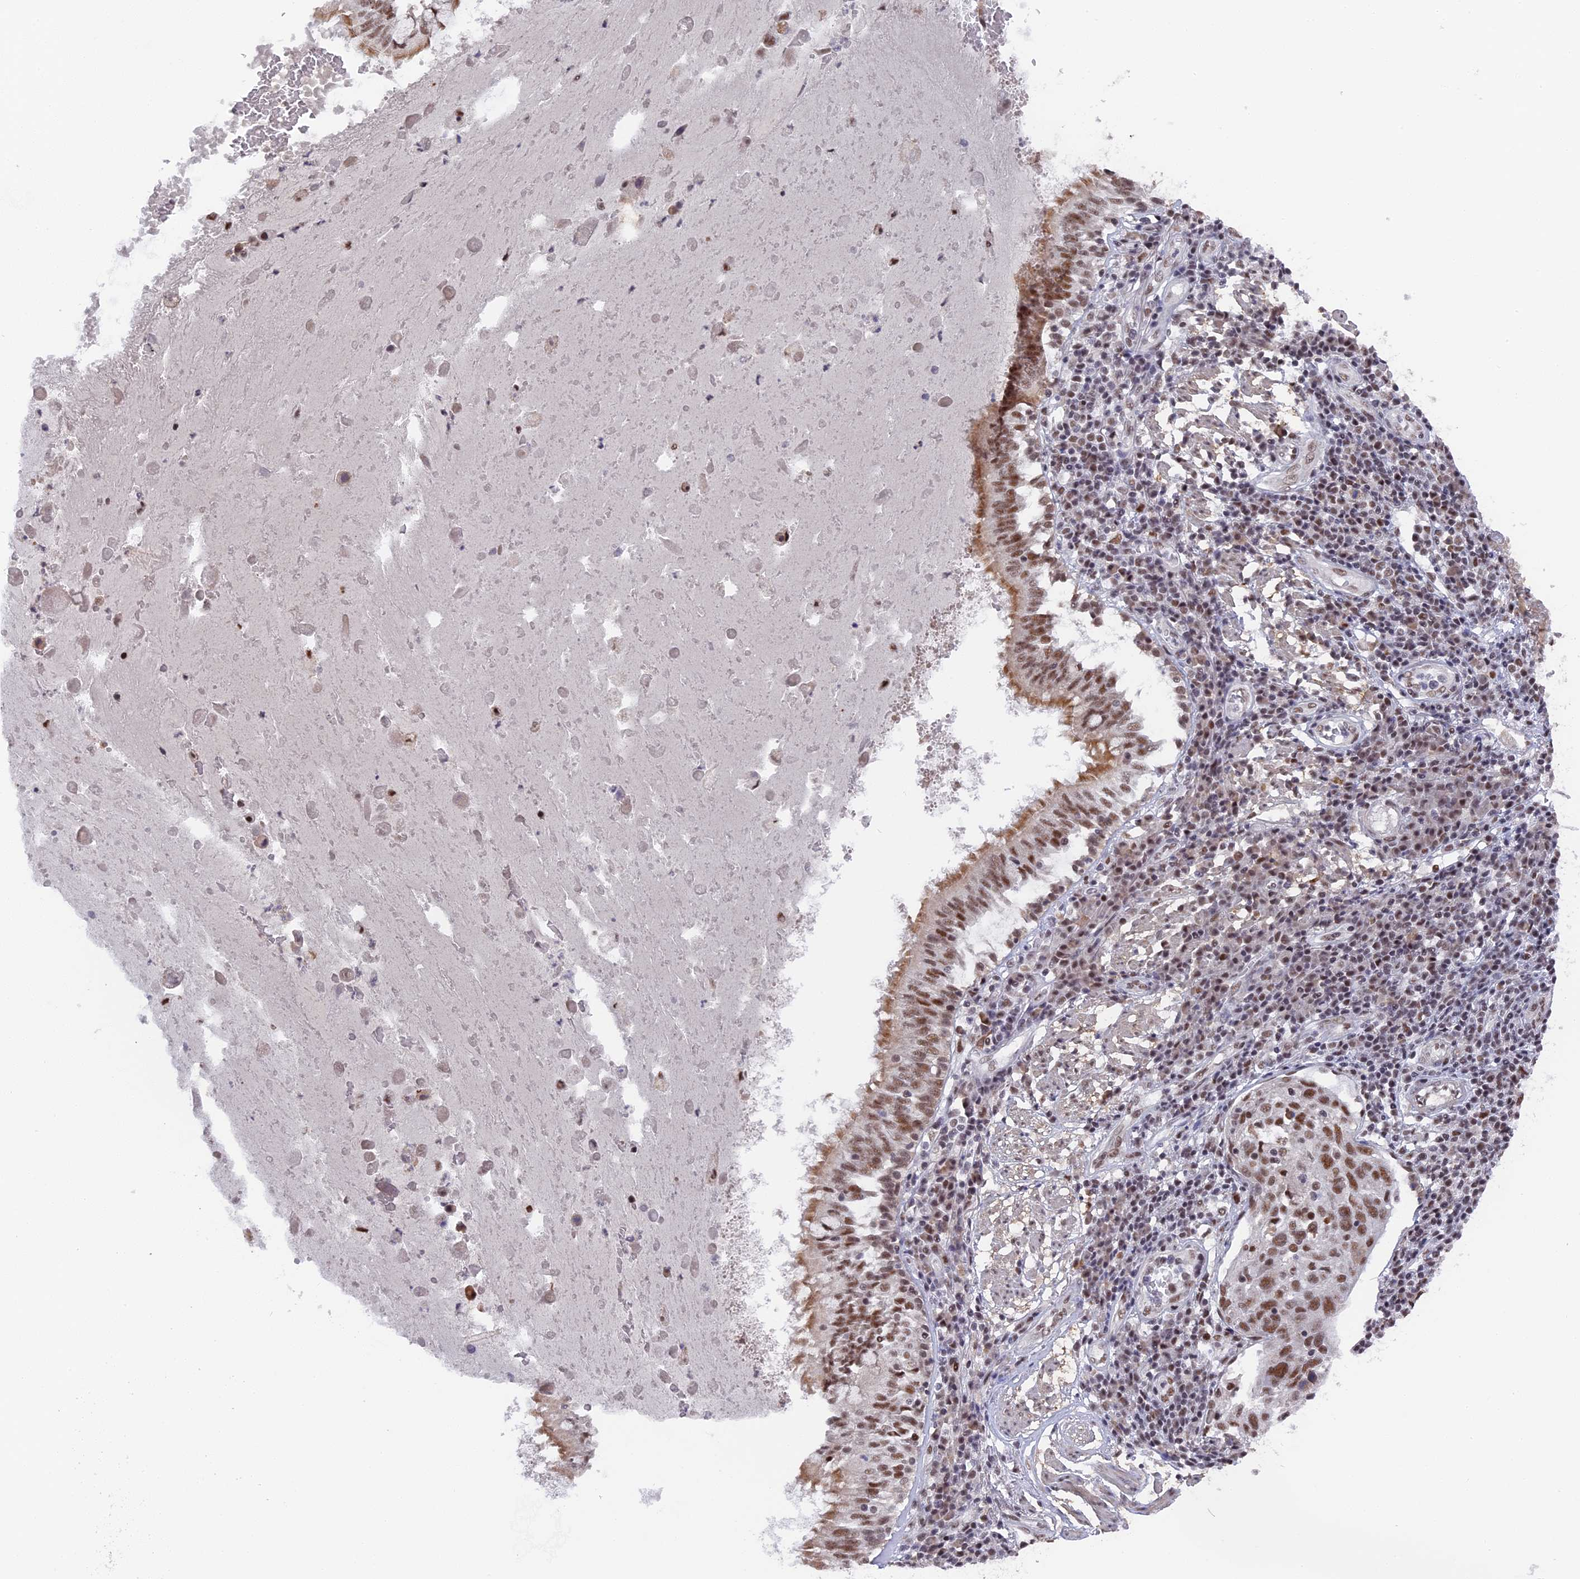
{"staining": {"intensity": "moderate", "quantity": ">75%", "location": "nuclear"}, "tissue": "lung cancer", "cell_type": "Tumor cells", "image_type": "cancer", "snomed": [{"axis": "morphology", "description": "Squamous cell carcinoma, NOS"}, {"axis": "topography", "description": "Lung"}], "caption": "IHC micrograph of lung squamous cell carcinoma stained for a protein (brown), which reveals medium levels of moderate nuclear expression in approximately >75% of tumor cells.", "gene": "SF3A2", "patient": {"sex": "male", "age": 65}}